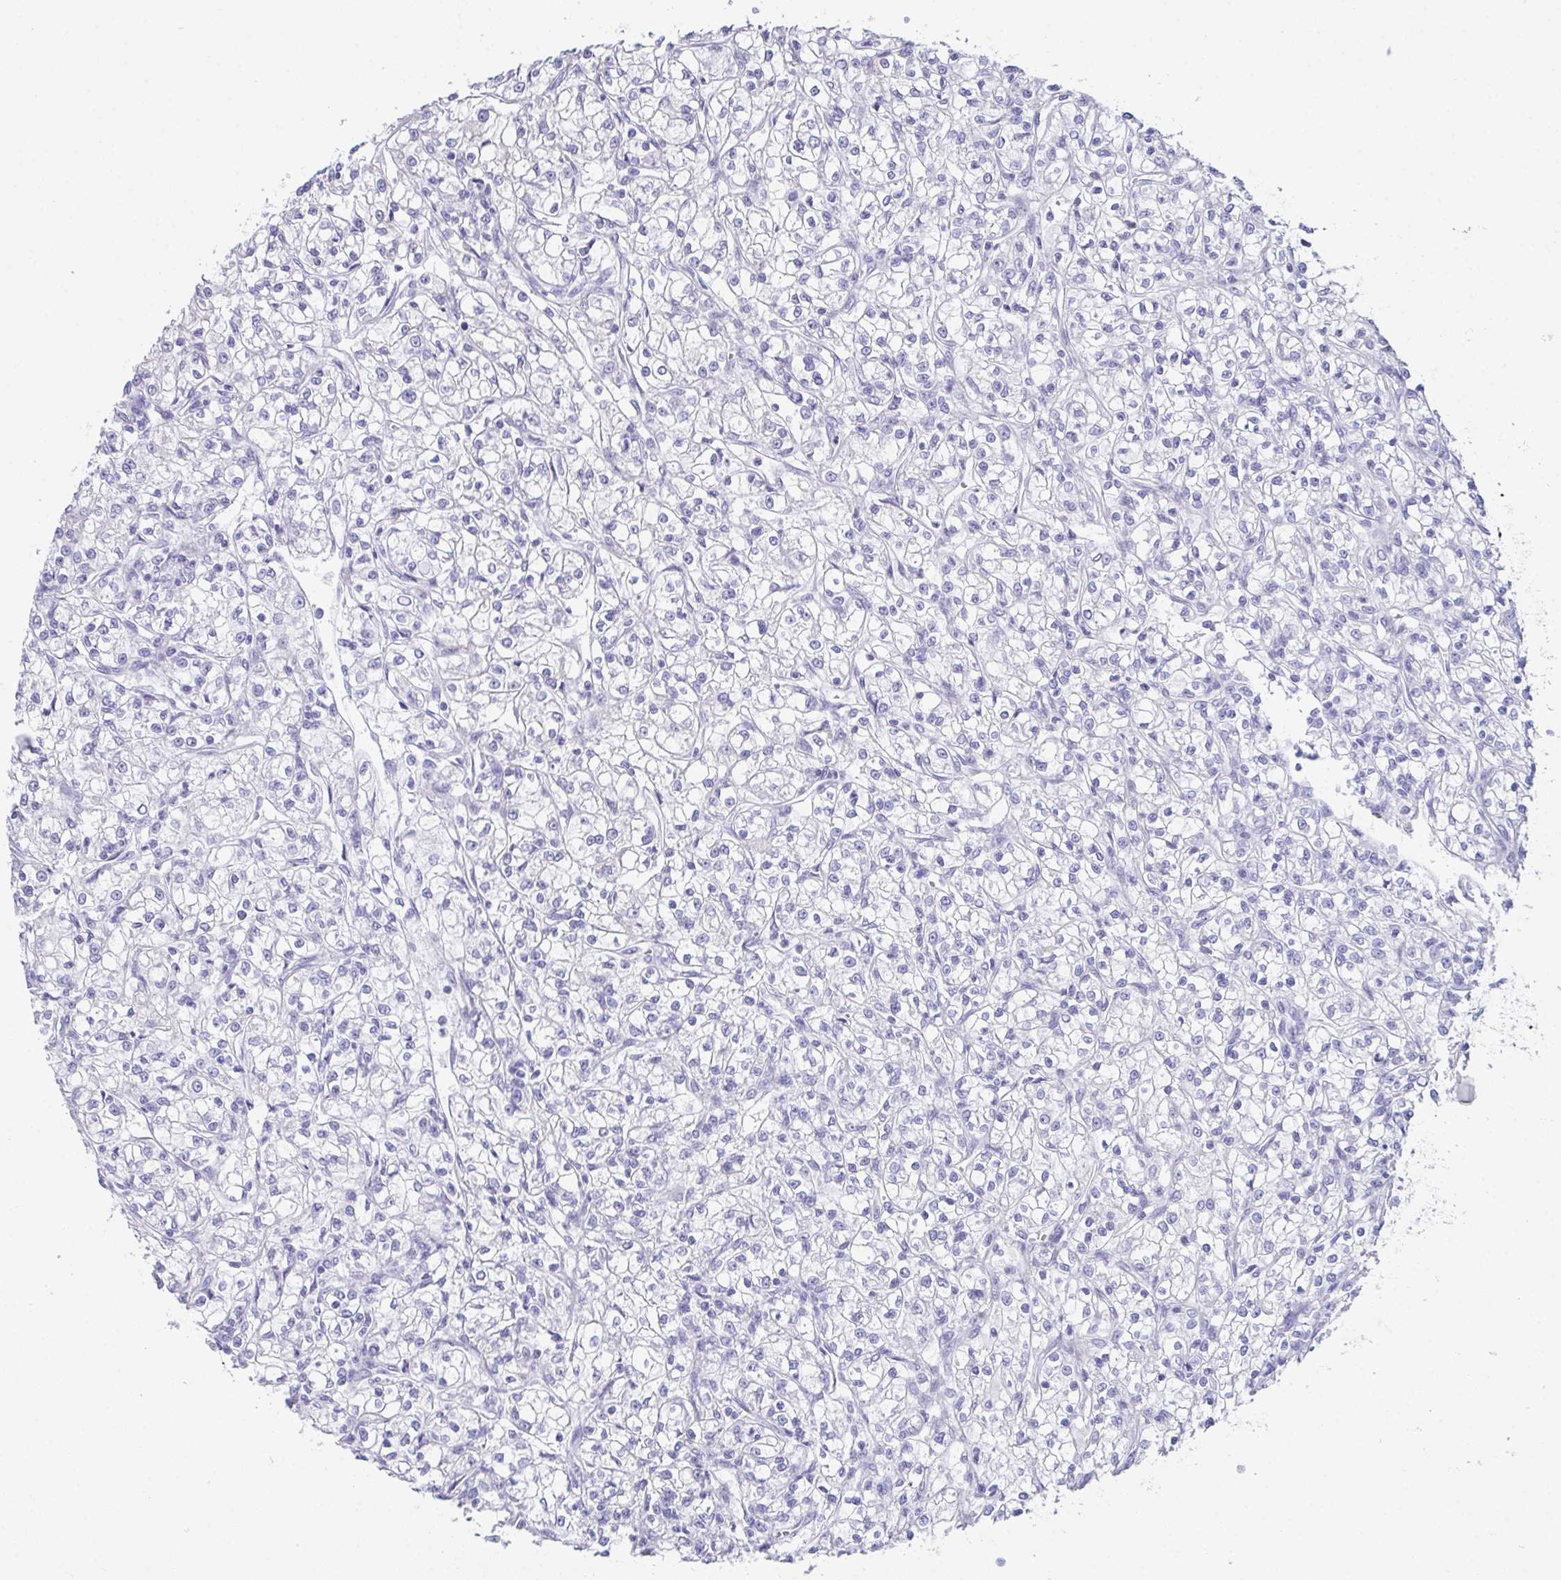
{"staining": {"intensity": "negative", "quantity": "none", "location": "none"}, "tissue": "renal cancer", "cell_type": "Tumor cells", "image_type": "cancer", "snomed": [{"axis": "morphology", "description": "Adenocarcinoma, NOS"}, {"axis": "topography", "description": "Kidney"}], "caption": "Immunohistochemistry (IHC) image of neoplastic tissue: human adenocarcinoma (renal) stained with DAB (3,3'-diaminobenzidine) exhibits no significant protein staining in tumor cells. The staining was performed using DAB (3,3'-diaminobenzidine) to visualize the protein expression in brown, while the nuclei were stained in blue with hematoxylin (Magnification: 20x).", "gene": "TEX19", "patient": {"sex": "female", "age": 59}}